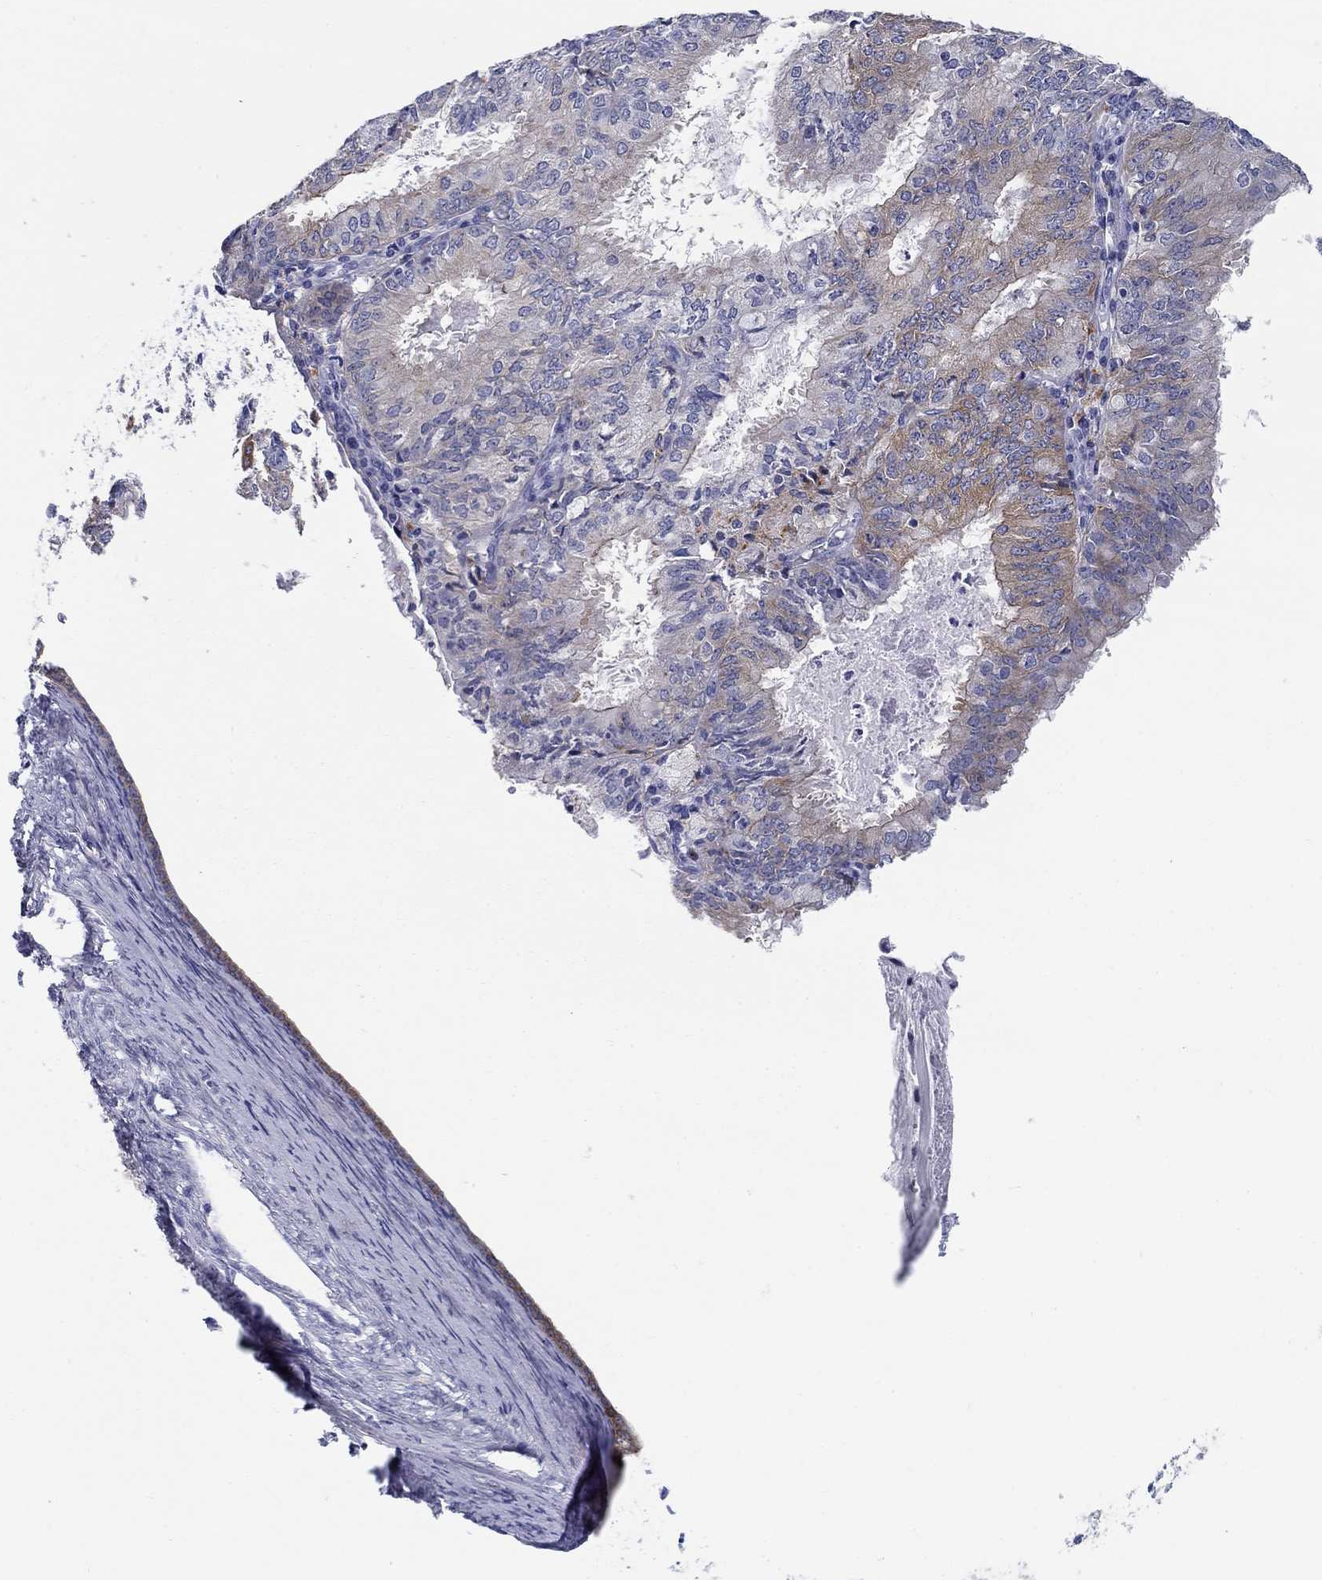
{"staining": {"intensity": "moderate", "quantity": "<25%", "location": "cytoplasmic/membranous"}, "tissue": "endometrial cancer", "cell_type": "Tumor cells", "image_type": "cancer", "snomed": [{"axis": "morphology", "description": "Adenocarcinoma, NOS"}, {"axis": "topography", "description": "Endometrium"}], "caption": "Adenocarcinoma (endometrial) stained for a protein (brown) demonstrates moderate cytoplasmic/membranous positive staining in about <25% of tumor cells.", "gene": "RAP1GAP", "patient": {"sex": "female", "age": 57}}